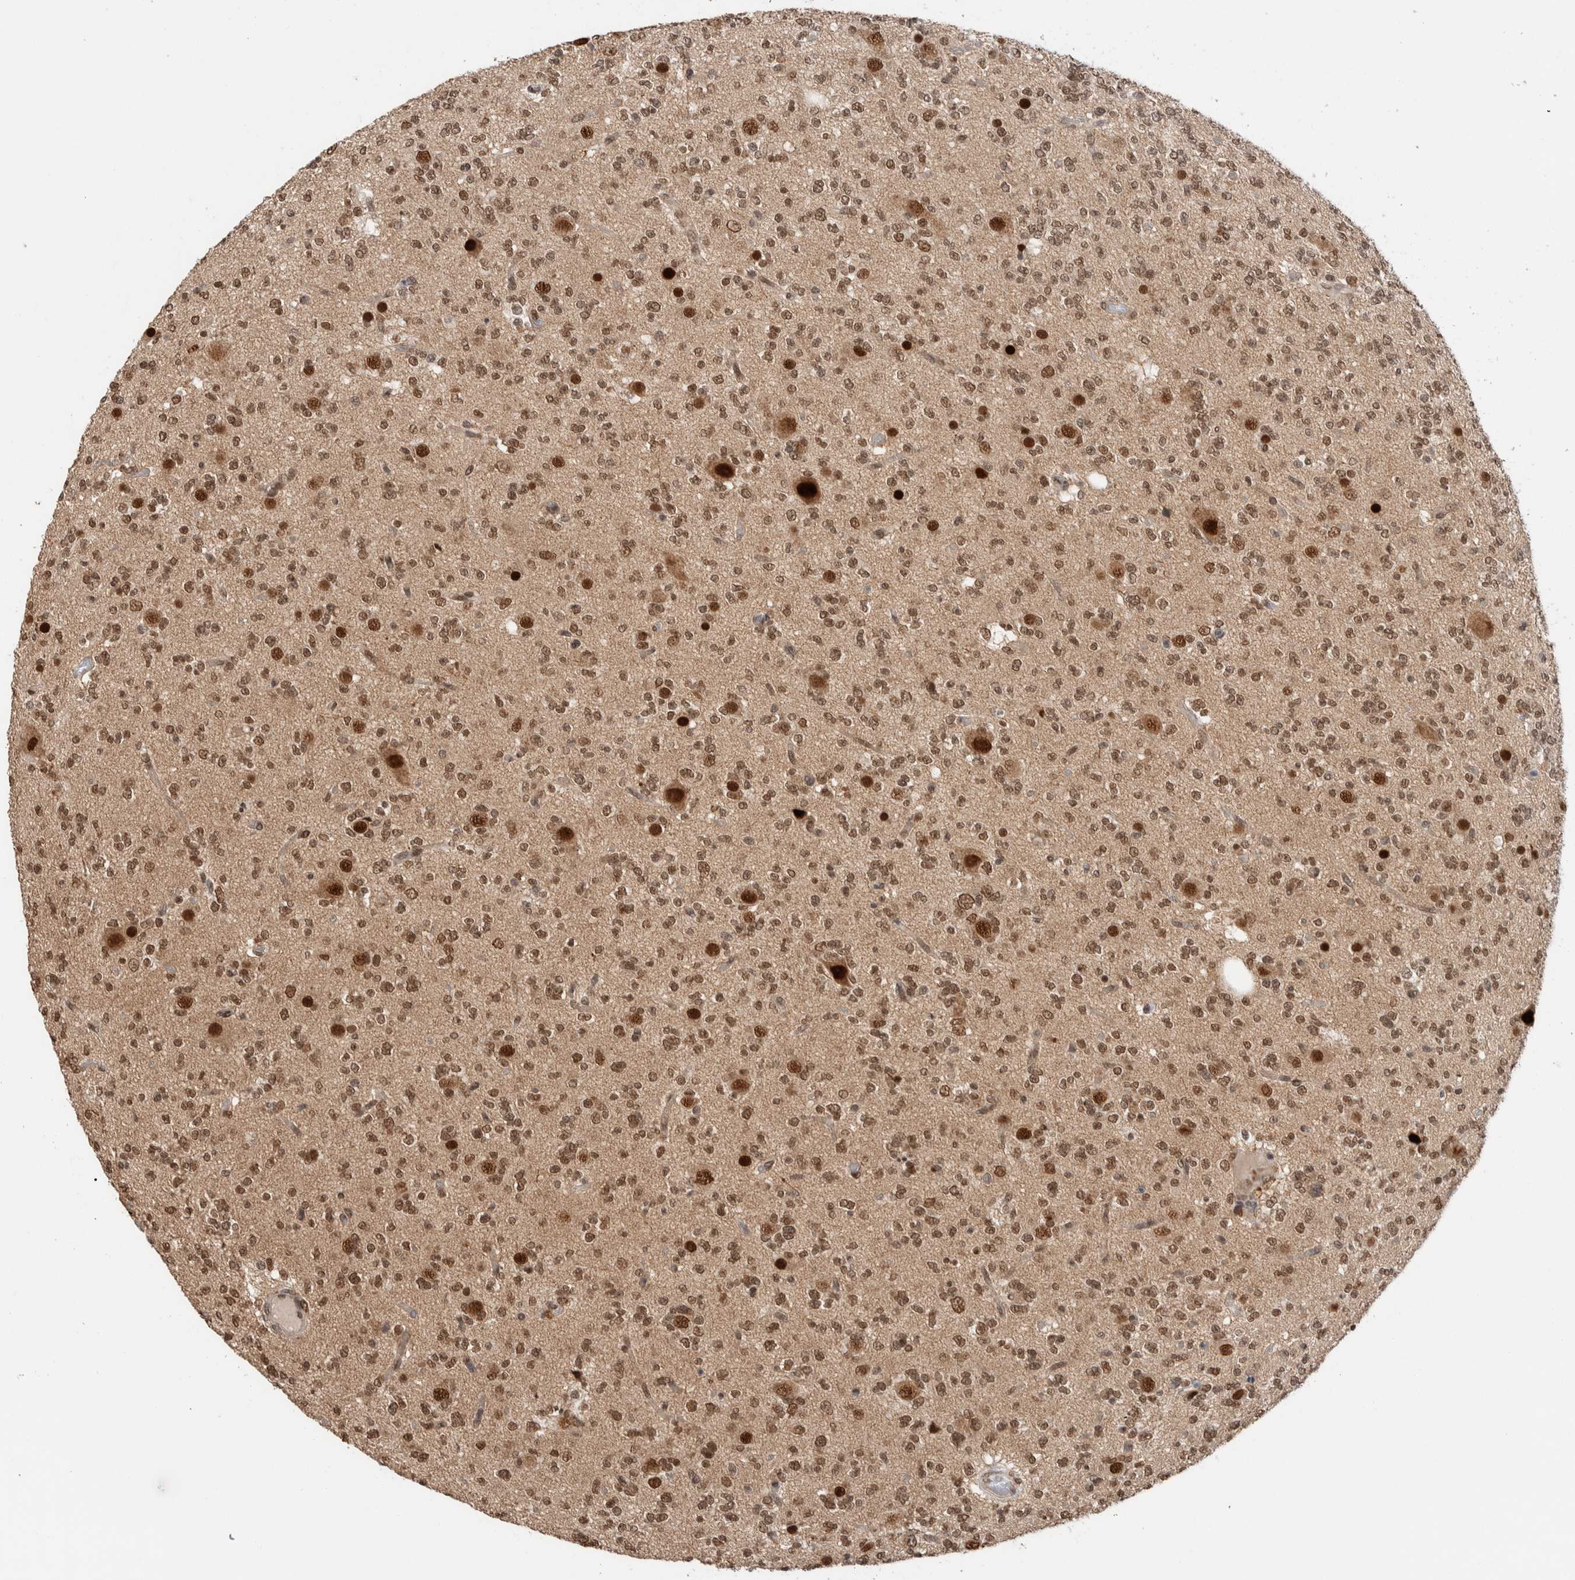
{"staining": {"intensity": "moderate", "quantity": ">75%", "location": "nuclear"}, "tissue": "glioma", "cell_type": "Tumor cells", "image_type": "cancer", "snomed": [{"axis": "morphology", "description": "Glioma, malignant, Low grade"}, {"axis": "topography", "description": "Brain"}], "caption": "Immunohistochemical staining of malignant glioma (low-grade) displays medium levels of moderate nuclear staining in about >75% of tumor cells.", "gene": "TNRC18", "patient": {"sex": "male", "age": 38}}